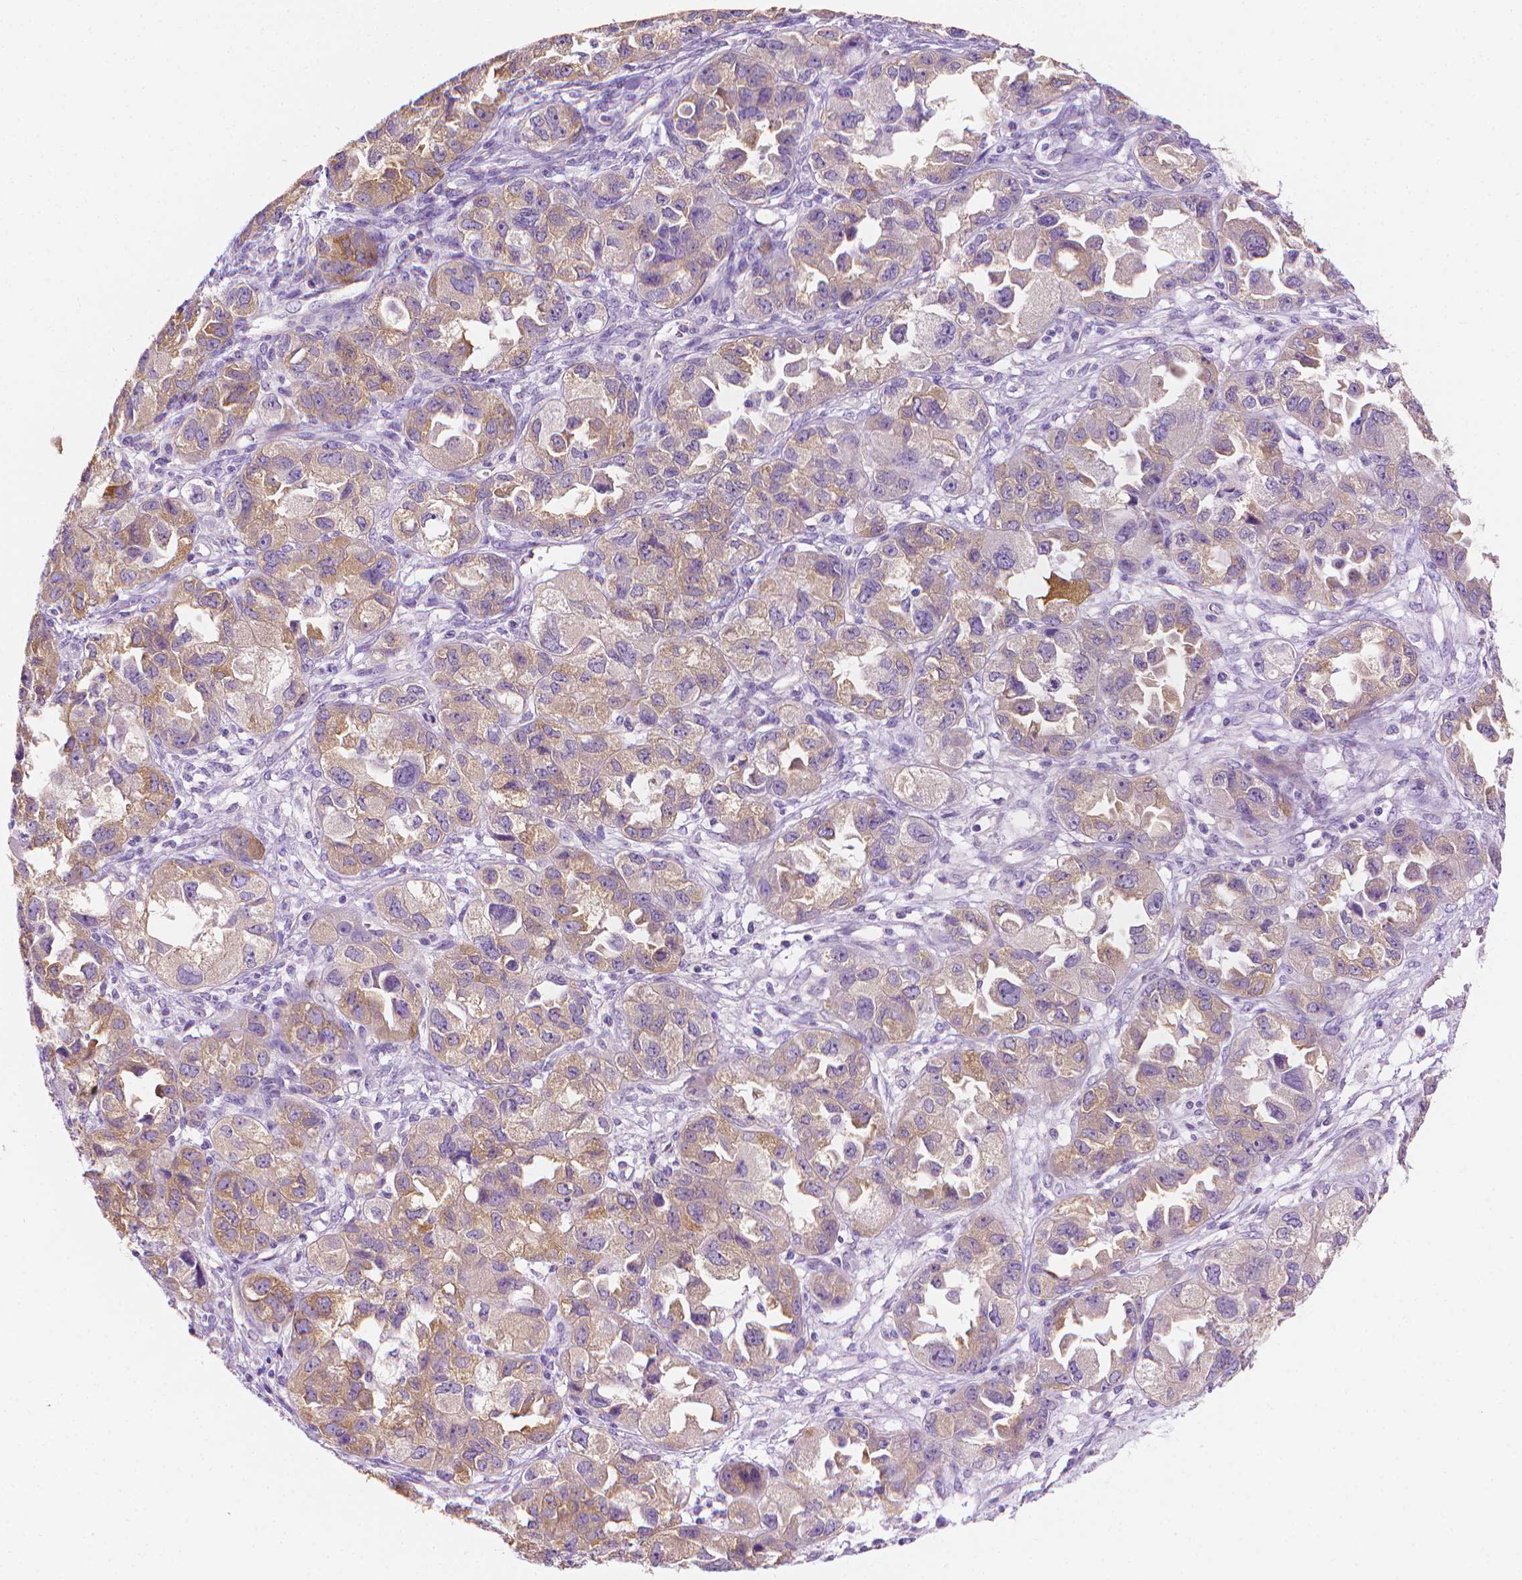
{"staining": {"intensity": "weak", "quantity": "25%-75%", "location": "cytoplasmic/membranous"}, "tissue": "ovarian cancer", "cell_type": "Tumor cells", "image_type": "cancer", "snomed": [{"axis": "morphology", "description": "Cystadenocarcinoma, serous, NOS"}, {"axis": "topography", "description": "Ovary"}], "caption": "This histopathology image reveals immunohistochemistry staining of ovarian serous cystadenocarcinoma, with low weak cytoplasmic/membranous expression in about 25%-75% of tumor cells.", "gene": "FASN", "patient": {"sex": "female", "age": 84}}